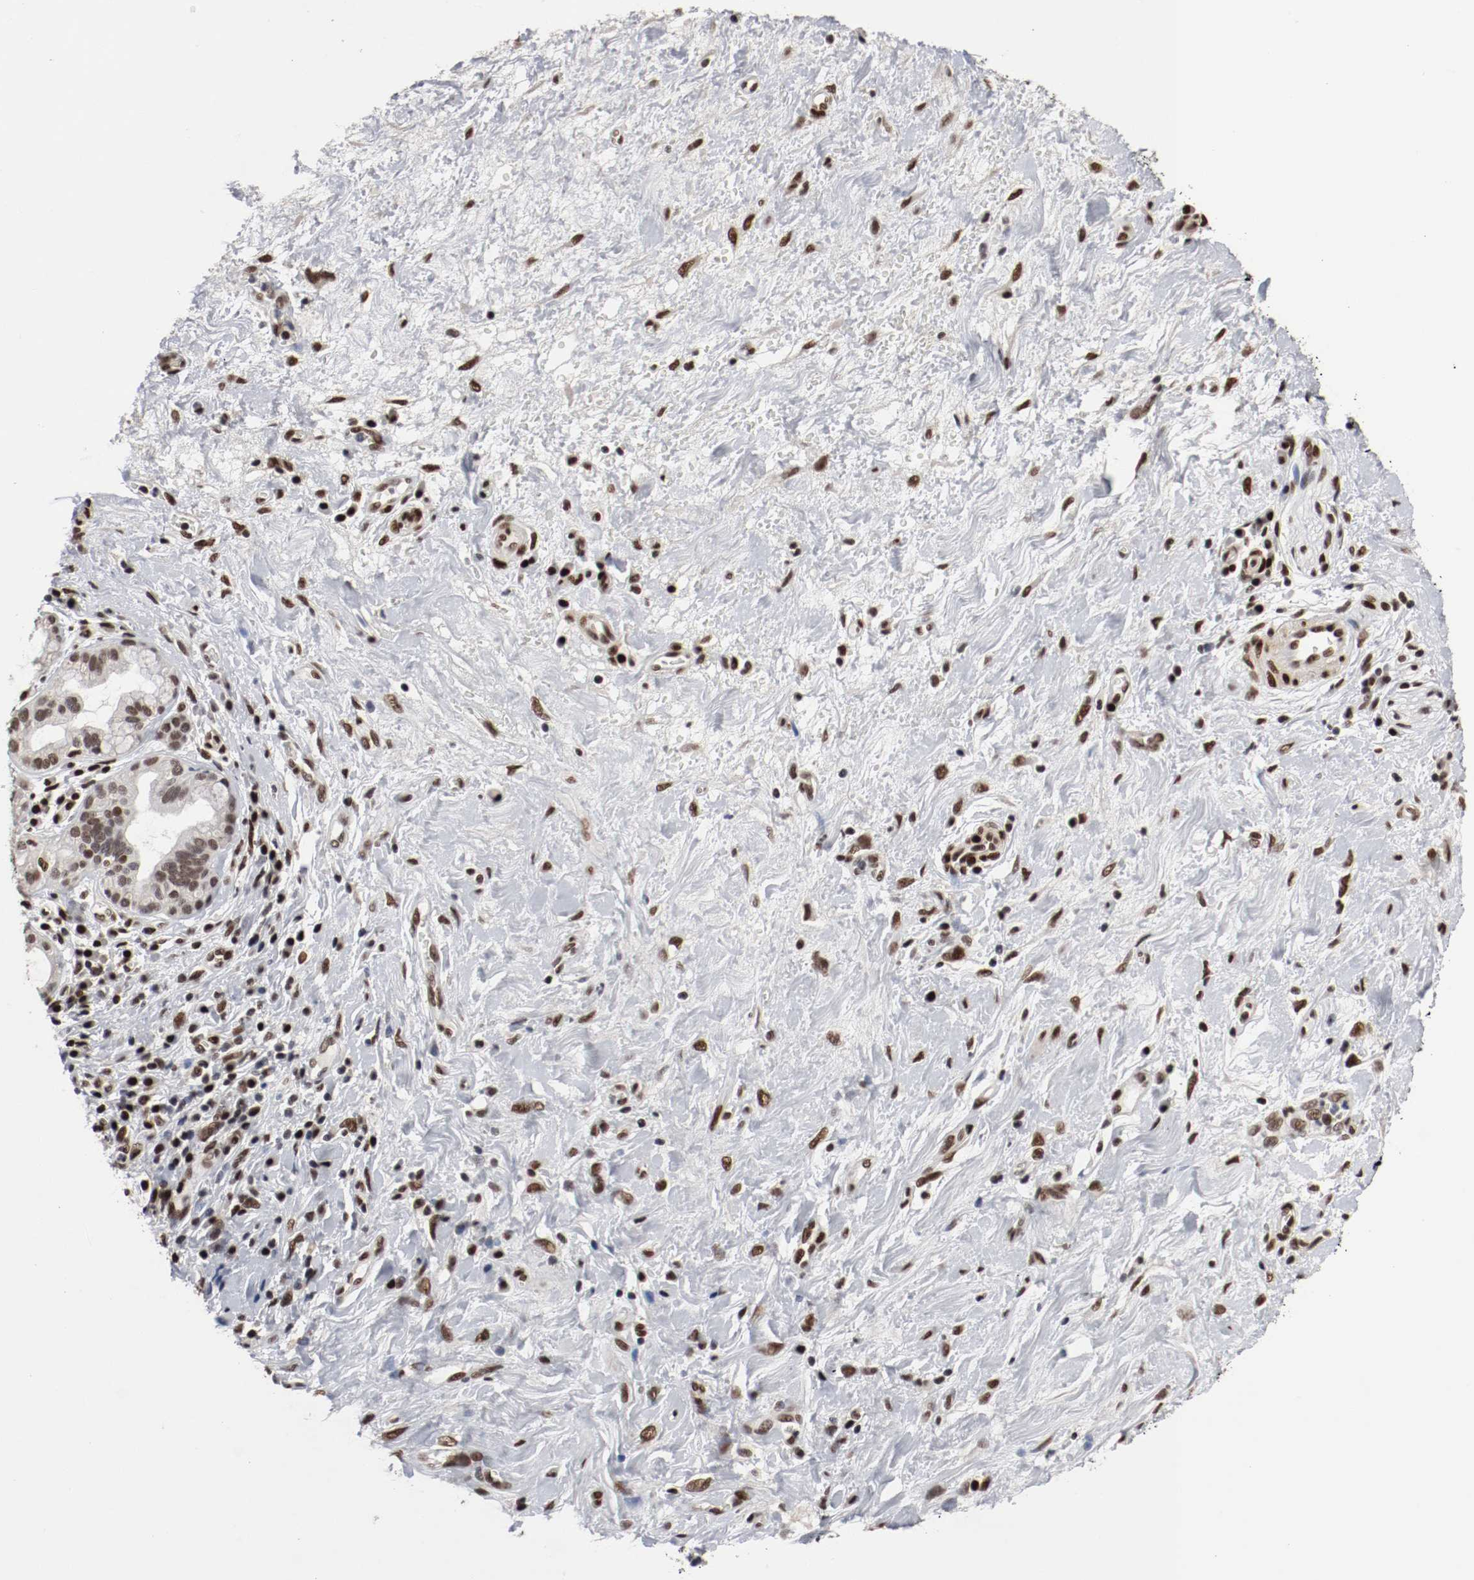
{"staining": {"intensity": "strong", "quantity": "25%-75%", "location": "nuclear"}, "tissue": "pancreatic cancer", "cell_type": "Tumor cells", "image_type": "cancer", "snomed": [{"axis": "morphology", "description": "Adenocarcinoma, NOS"}, {"axis": "topography", "description": "Pancreas"}], "caption": "This is an image of immunohistochemistry (IHC) staining of adenocarcinoma (pancreatic), which shows strong expression in the nuclear of tumor cells.", "gene": "MEF2D", "patient": {"sex": "female", "age": 73}}